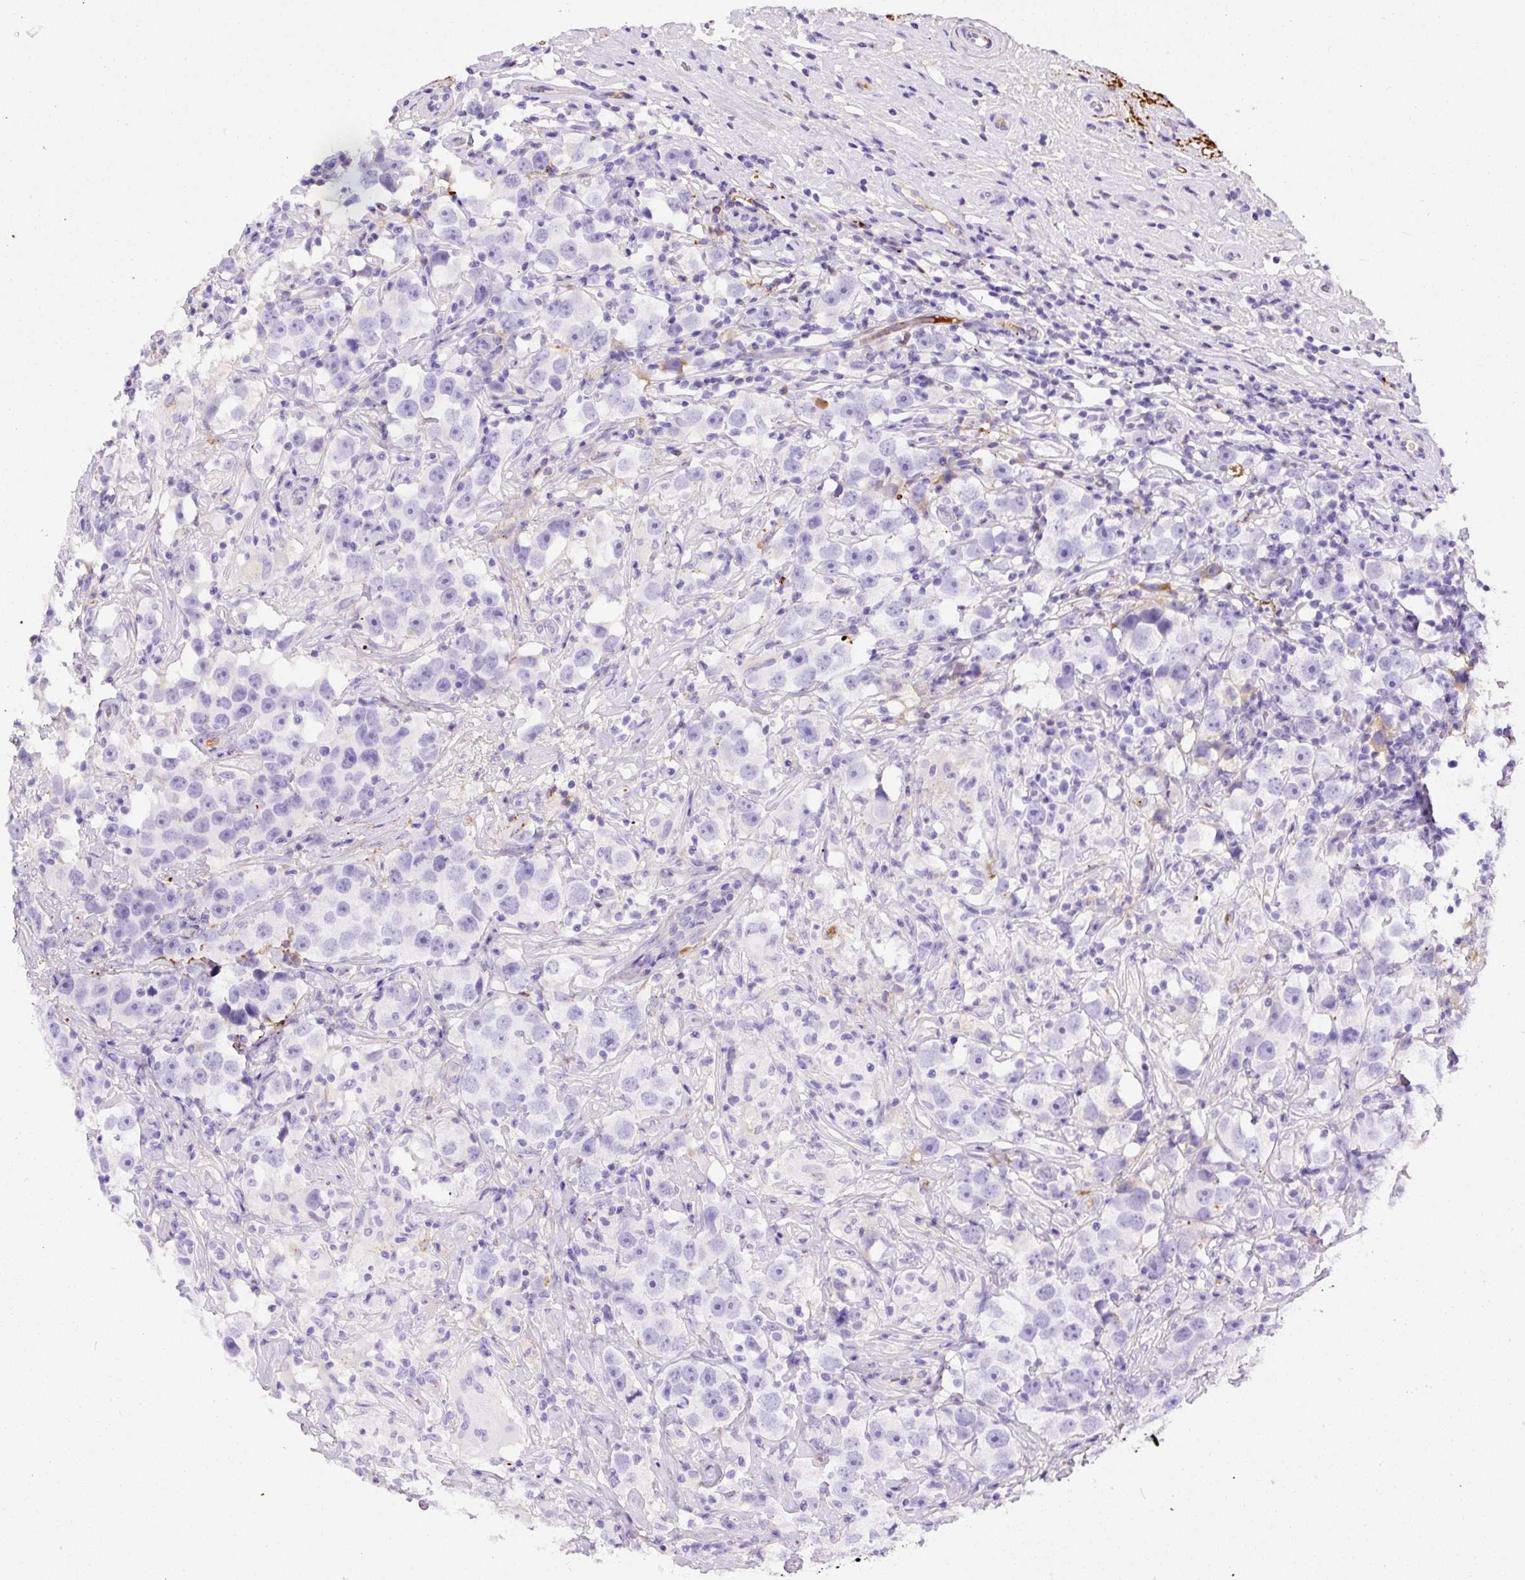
{"staining": {"intensity": "negative", "quantity": "none", "location": "none"}, "tissue": "testis cancer", "cell_type": "Tumor cells", "image_type": "cancer", "snomed": [{"axis": "morphology", "description": "Seminoma, NOS"}, {"axis": "topography", "description": "Testis"}], "caption": "A high-resolution image shows immunohistochemistry (IHC) staining of testis cancer (seminoma), which exhibits no significant expression in tumor cells.", "gene": "APCS", "patient": {"sex": "male", "age": 49}}